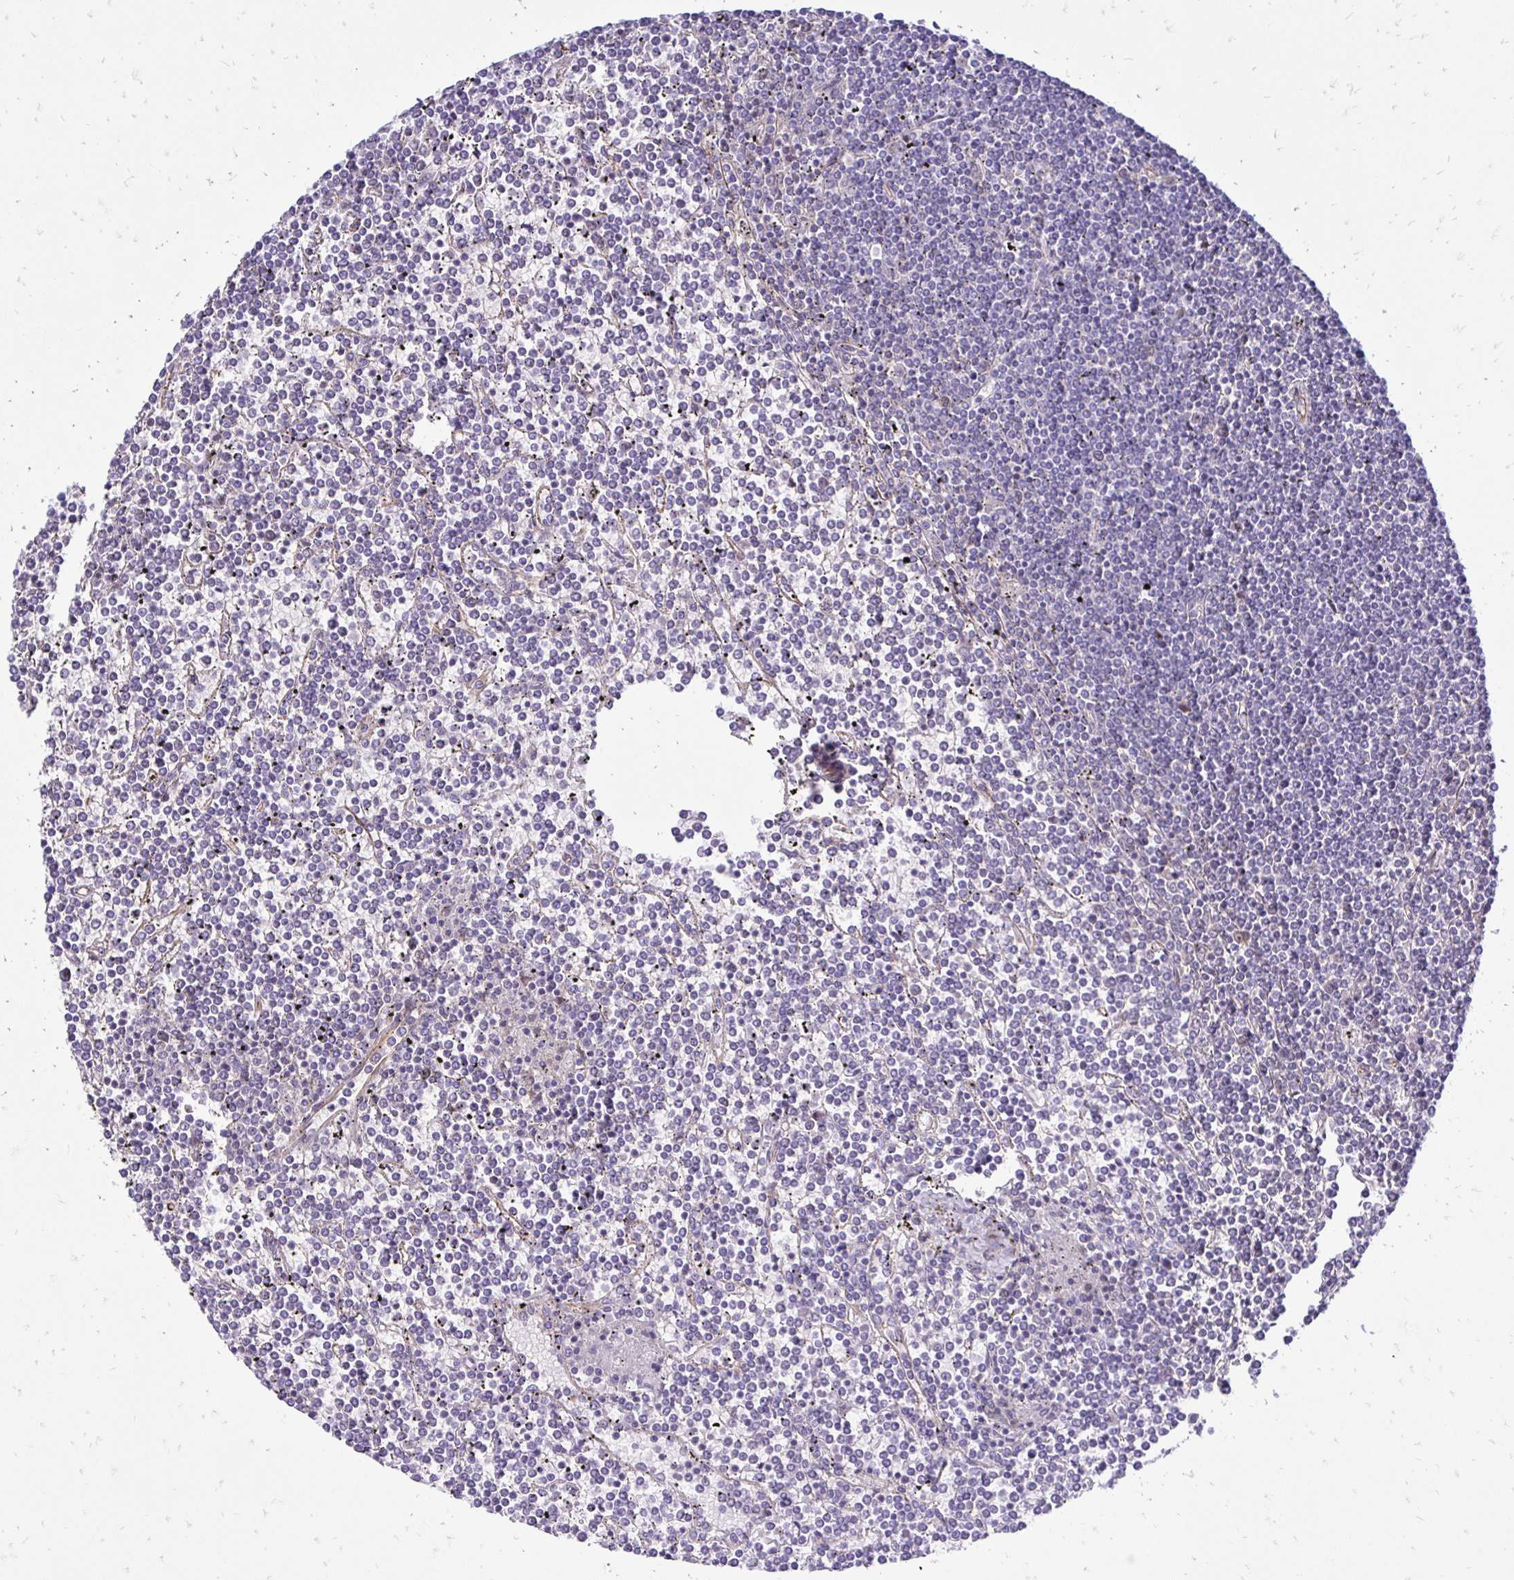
{"staining": {"intensity": "negative", "quantity": "none", "location": "none"}, "tissue": "lymphoma", "cell_type": "Tumor cells", "image_type": "cancer", "snomed": [{"axis": "morphology", "description": "Malignant lymphoma, non-Hodgkin's type, Low grade"}, {"axis": "topography", "description": "Spleen"}], "caption": "Tumor cells are negative for protein expression in human lymphoma. The staining is performed using DAB brown chromogen with nuclei counter-stained in using hematoxylin.", "gene": "CTPS1", "patient": {"sex": "female", "age": 19}}